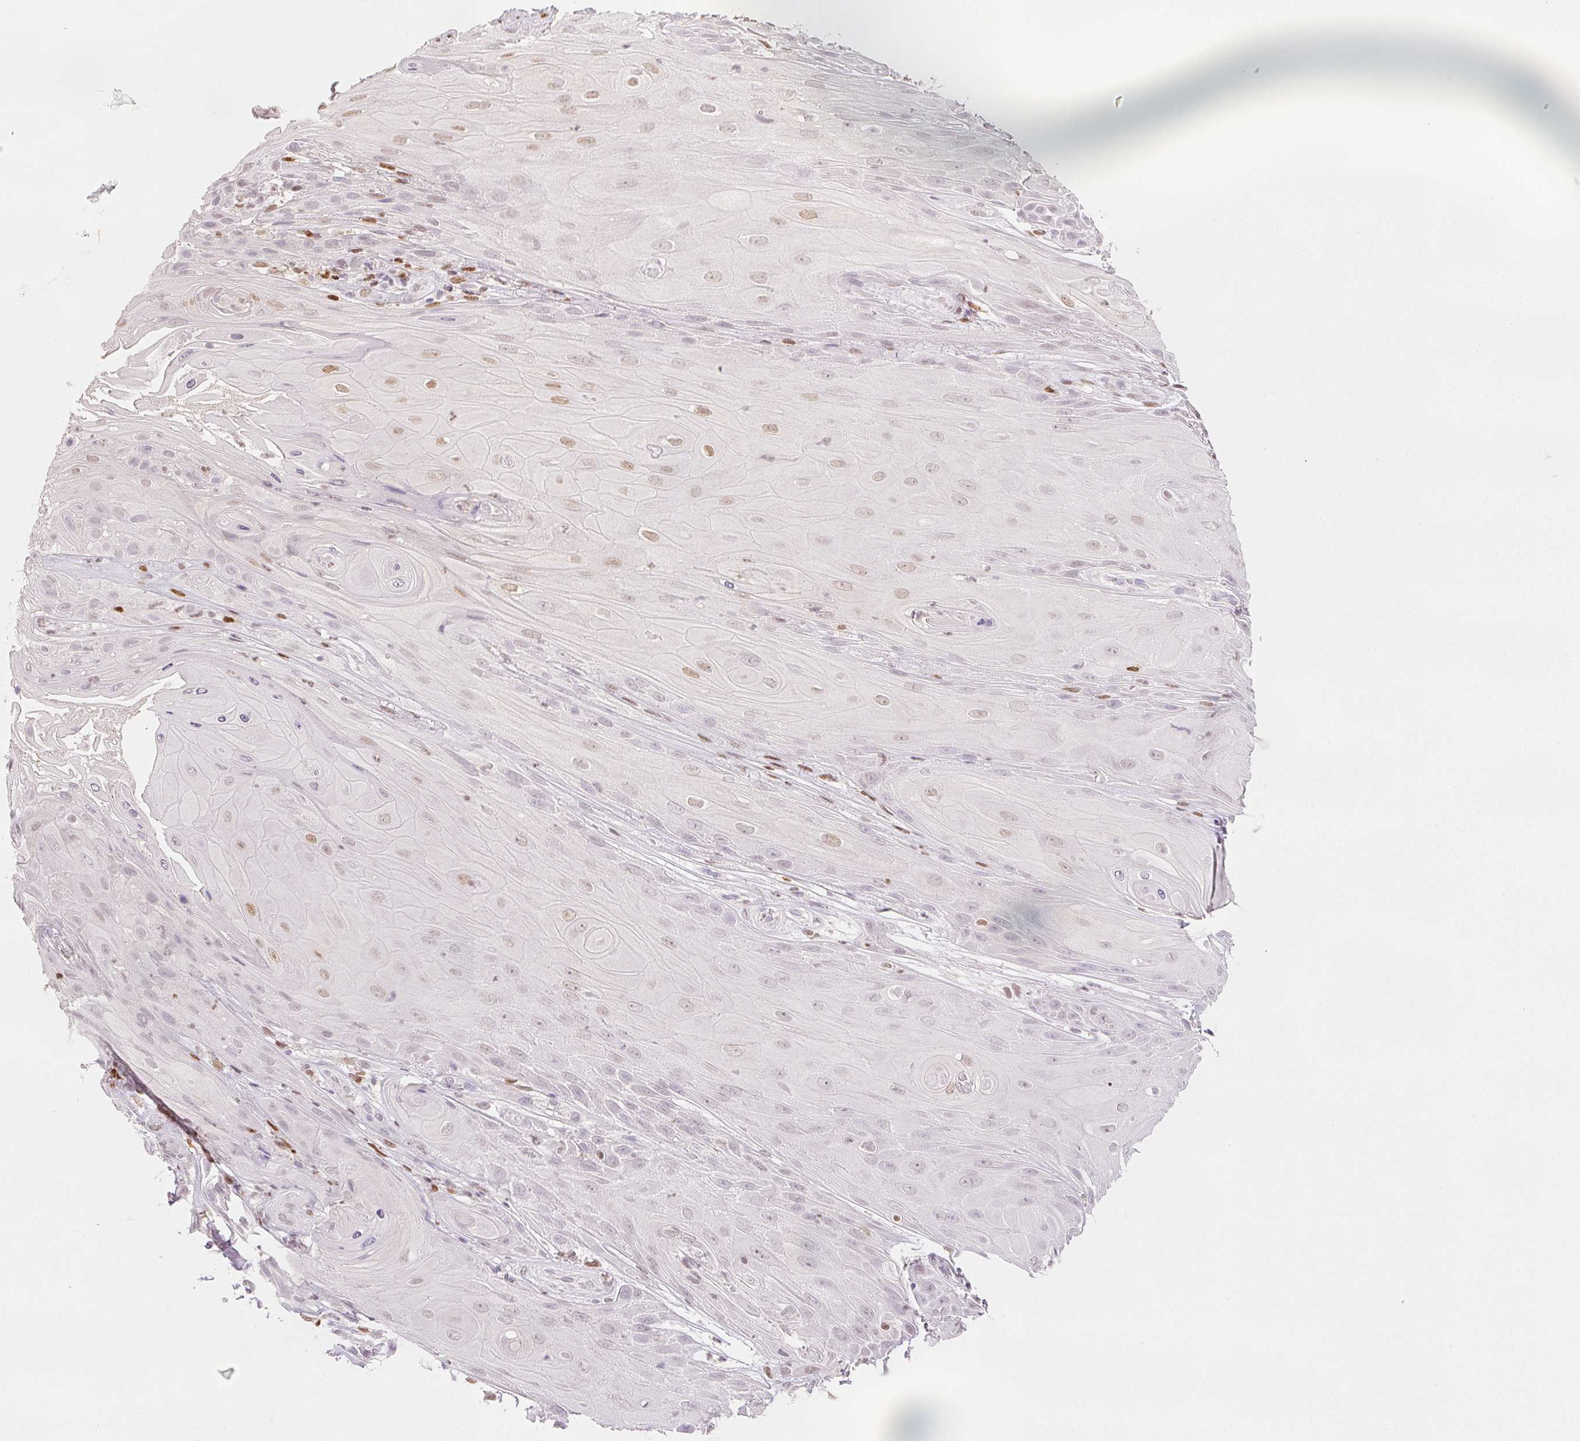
{"staining": {"intensity": "weak", "quantity": "25%-75%", "location": "nuclear"}, "tissue": "skin cancer", "cell_type": "Tumor cells", "image_type": "cancer", "snomed": [{"axis": "morphology", "description": "Squamous cell carcinoma, NOS"}, {"axis": "topography", "description": "Skin"}], "caption": "IHC image of human squamous cell carcinoma (skin) stained for a protein (brown), which demonstrates low levels of weak nuclear expression in about 25%-75% of tumor cells.", "gene": "RUNX2", "patient": {"sex": "male", "age": 62}}